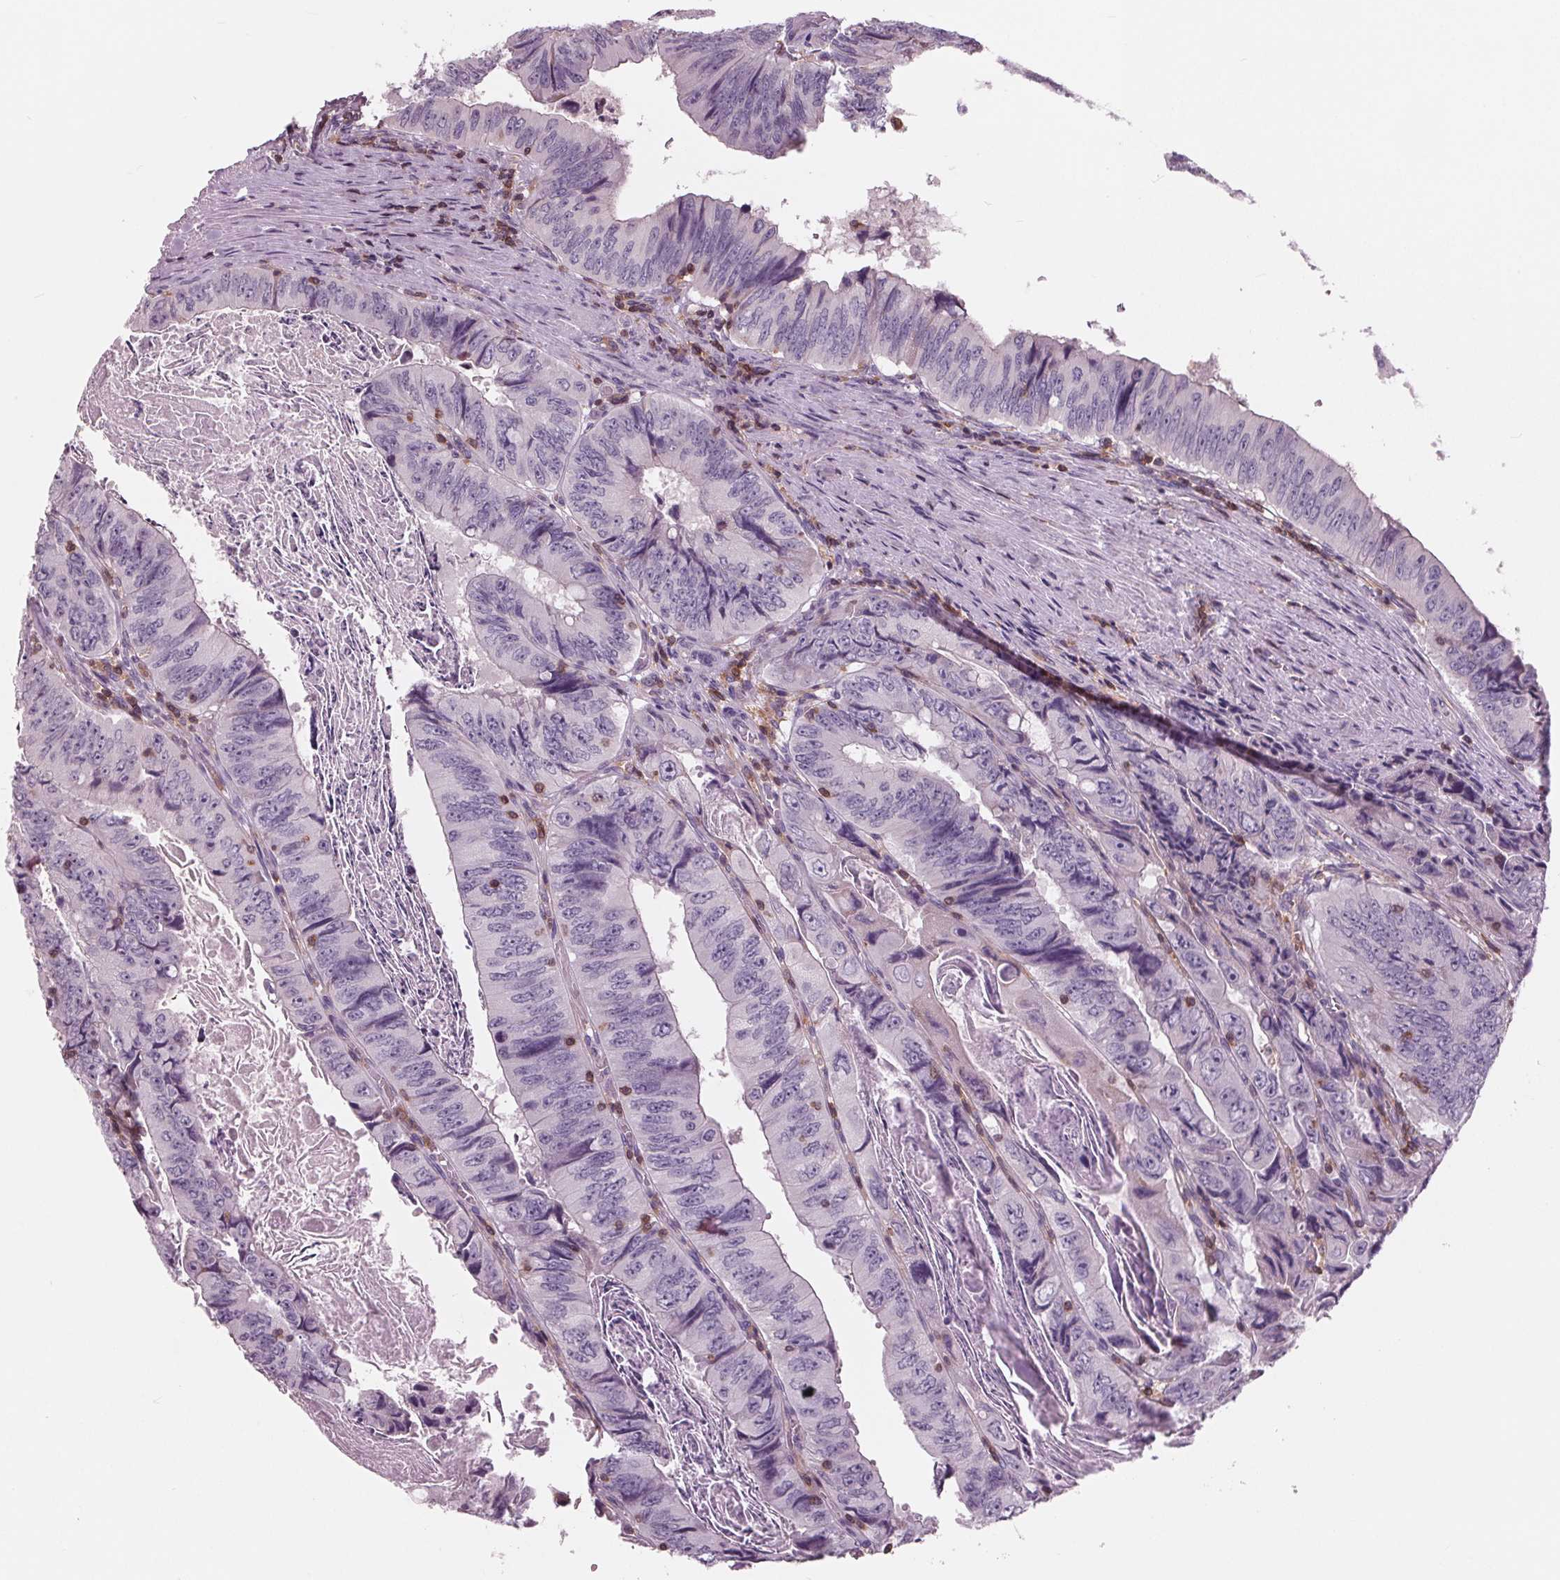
{"staining": {"intensity": "negative", "quantity": "none", "location": "none"}, "tissue": "colorectal cancer", "cell_type": "Tumor cells", "image_type": "cancer", "snomed": [{"axis": "morphology", "description": "Adenocarcinoma, NOS"}, {"axis": "topography", "description": "Colon"}], "caption": "The photomicrograph exhibits no significant expression in tumor cells of colorectal adenocarcinoma.", "gene": "ARHGAP25", "patient": {"sex": "female", "age": 84}}